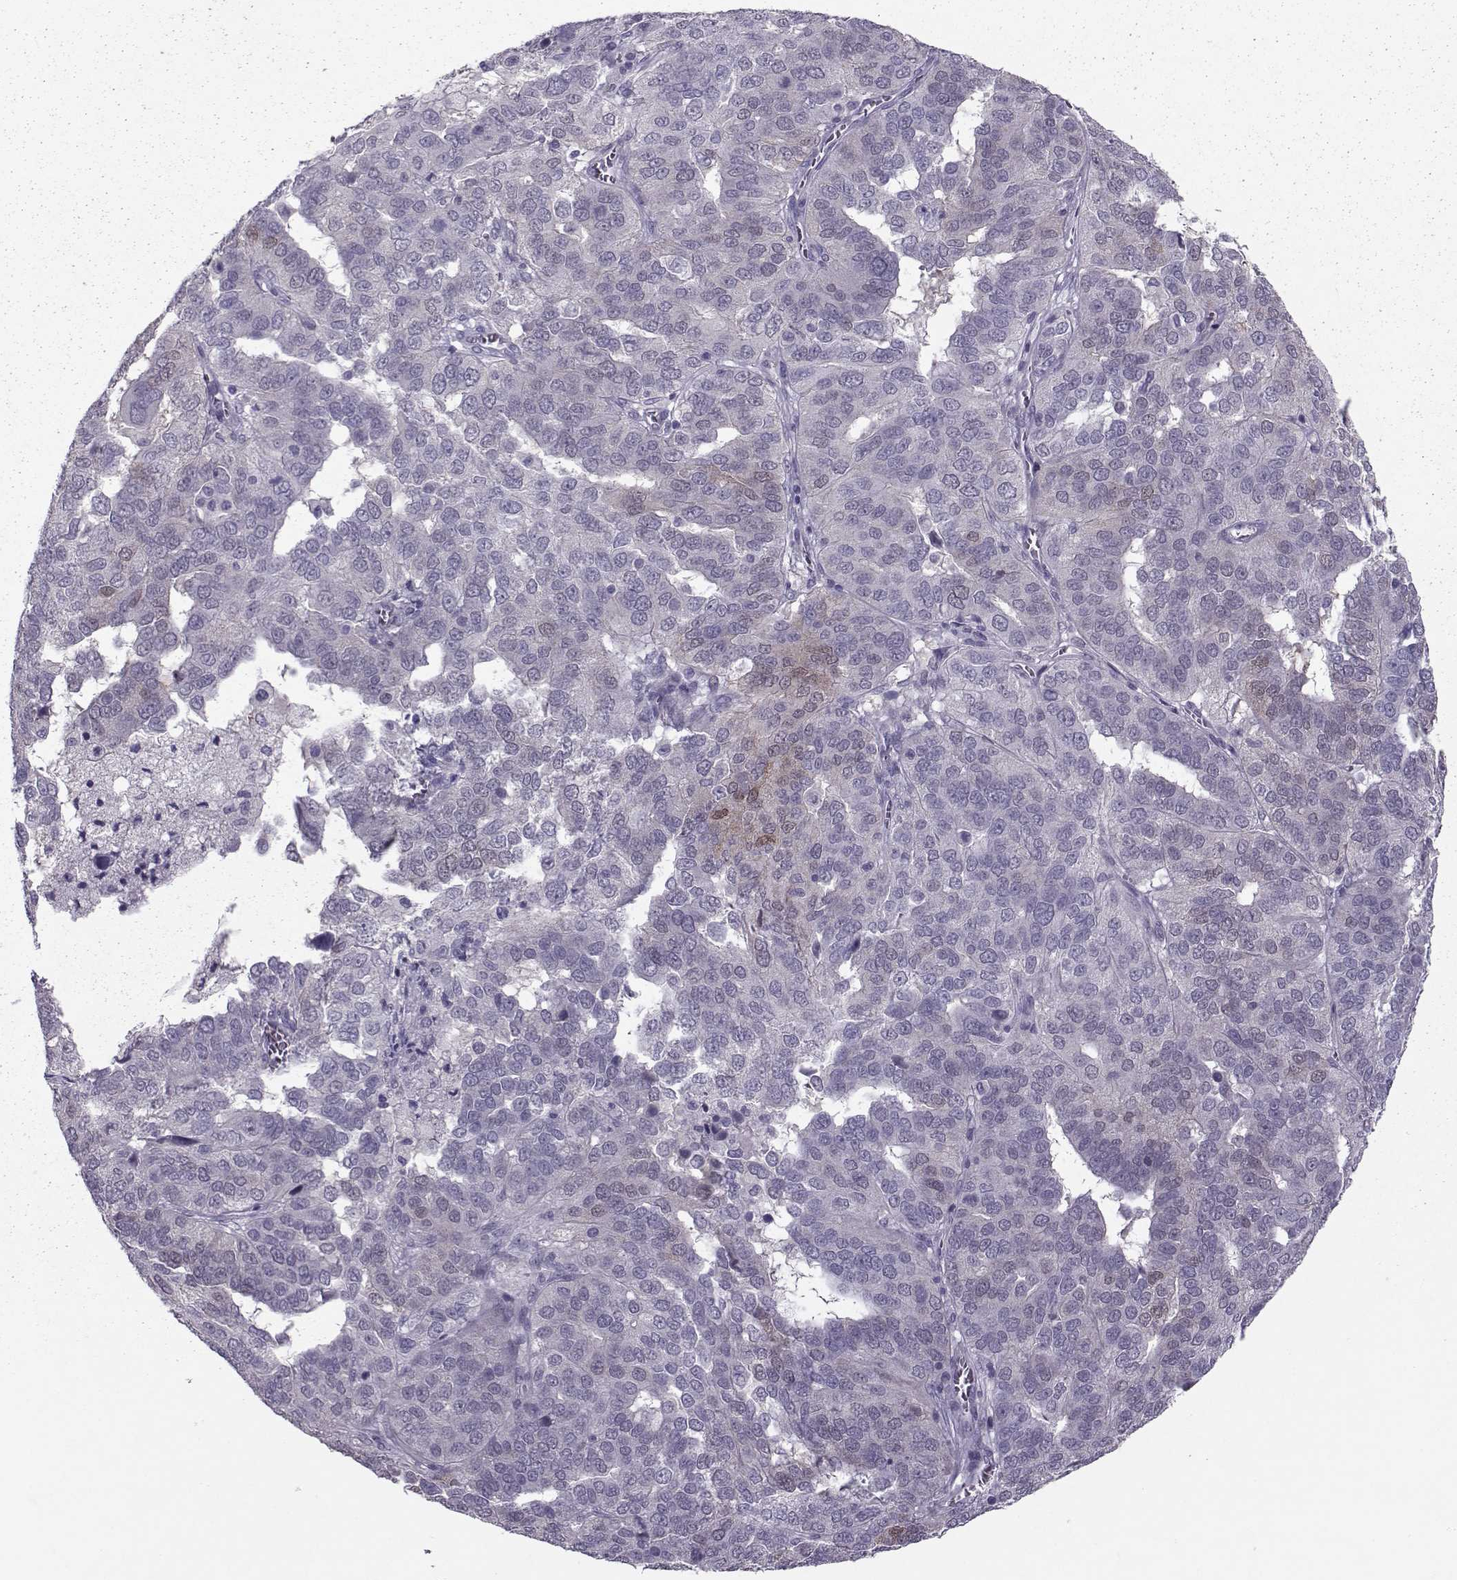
{"staining": {"intensity": "moderate", "quantity": "<25%", "location": "cytoplasmic/membranous,nuclear"}, "tissue": "ovarian cancer", "cell_type": "Tumor cells", "image_type": "cancer", "snomed": [{"axis": "morphology", "description": "Carcinoma, endometroid"}, {"axis": "topography", "description": "Soft tissue"}, {"axis": "topography", "description": "Ovary"}], "caption": "Ovarian cancer (endometroid carcinoma) tissue exhibits moderate cytoplasmic/membranous and nuclear staining in approximately <25% of tumor cells, visualized by immunohistochemistry.", "gene": "ASRGL1", "patient": {"sex": "female", "age": 52}}